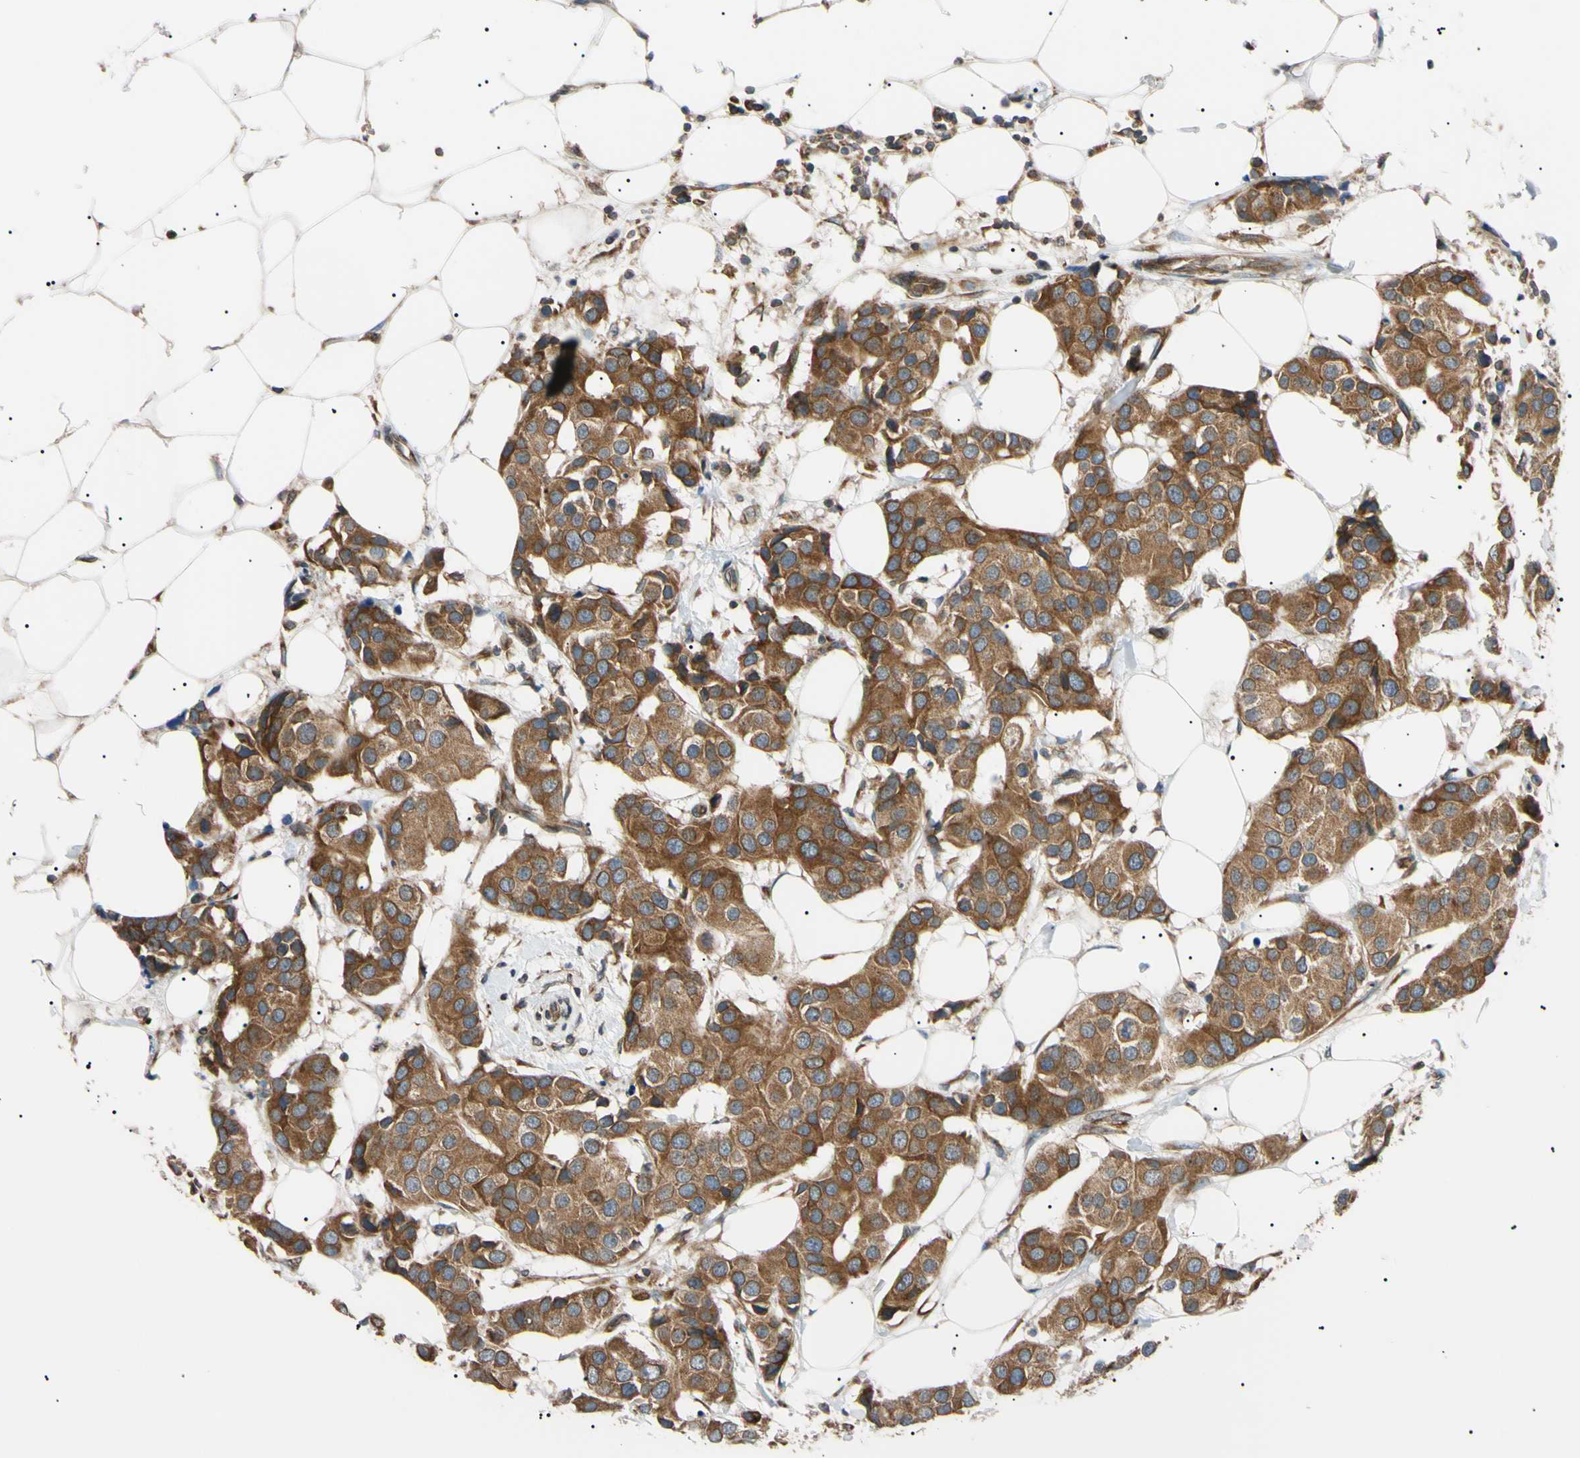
{"staining": {"intensity": "strong", "quantity": ">75%", "location": "cytoplasmic/membranous"}, "tissue": "breast cancer", "cell_type": "Tumor cells", "image_type": "cancer", "snomed": [{"axis": "morphology", "description": "Normal tissue, NOS"}, {"axis": "morphology", "description": "Duct carcinoma"}, {"axis": "topography", "description": "Breast"}], "caption": "Protein staining of breast infiltrating ductal carcinoma tissue shows strong cytoplasmic/membranous positivity in approximately >75% of tumor cells.", "gene": "VAPA", "patient": {"sex": "female", "age": 39}}